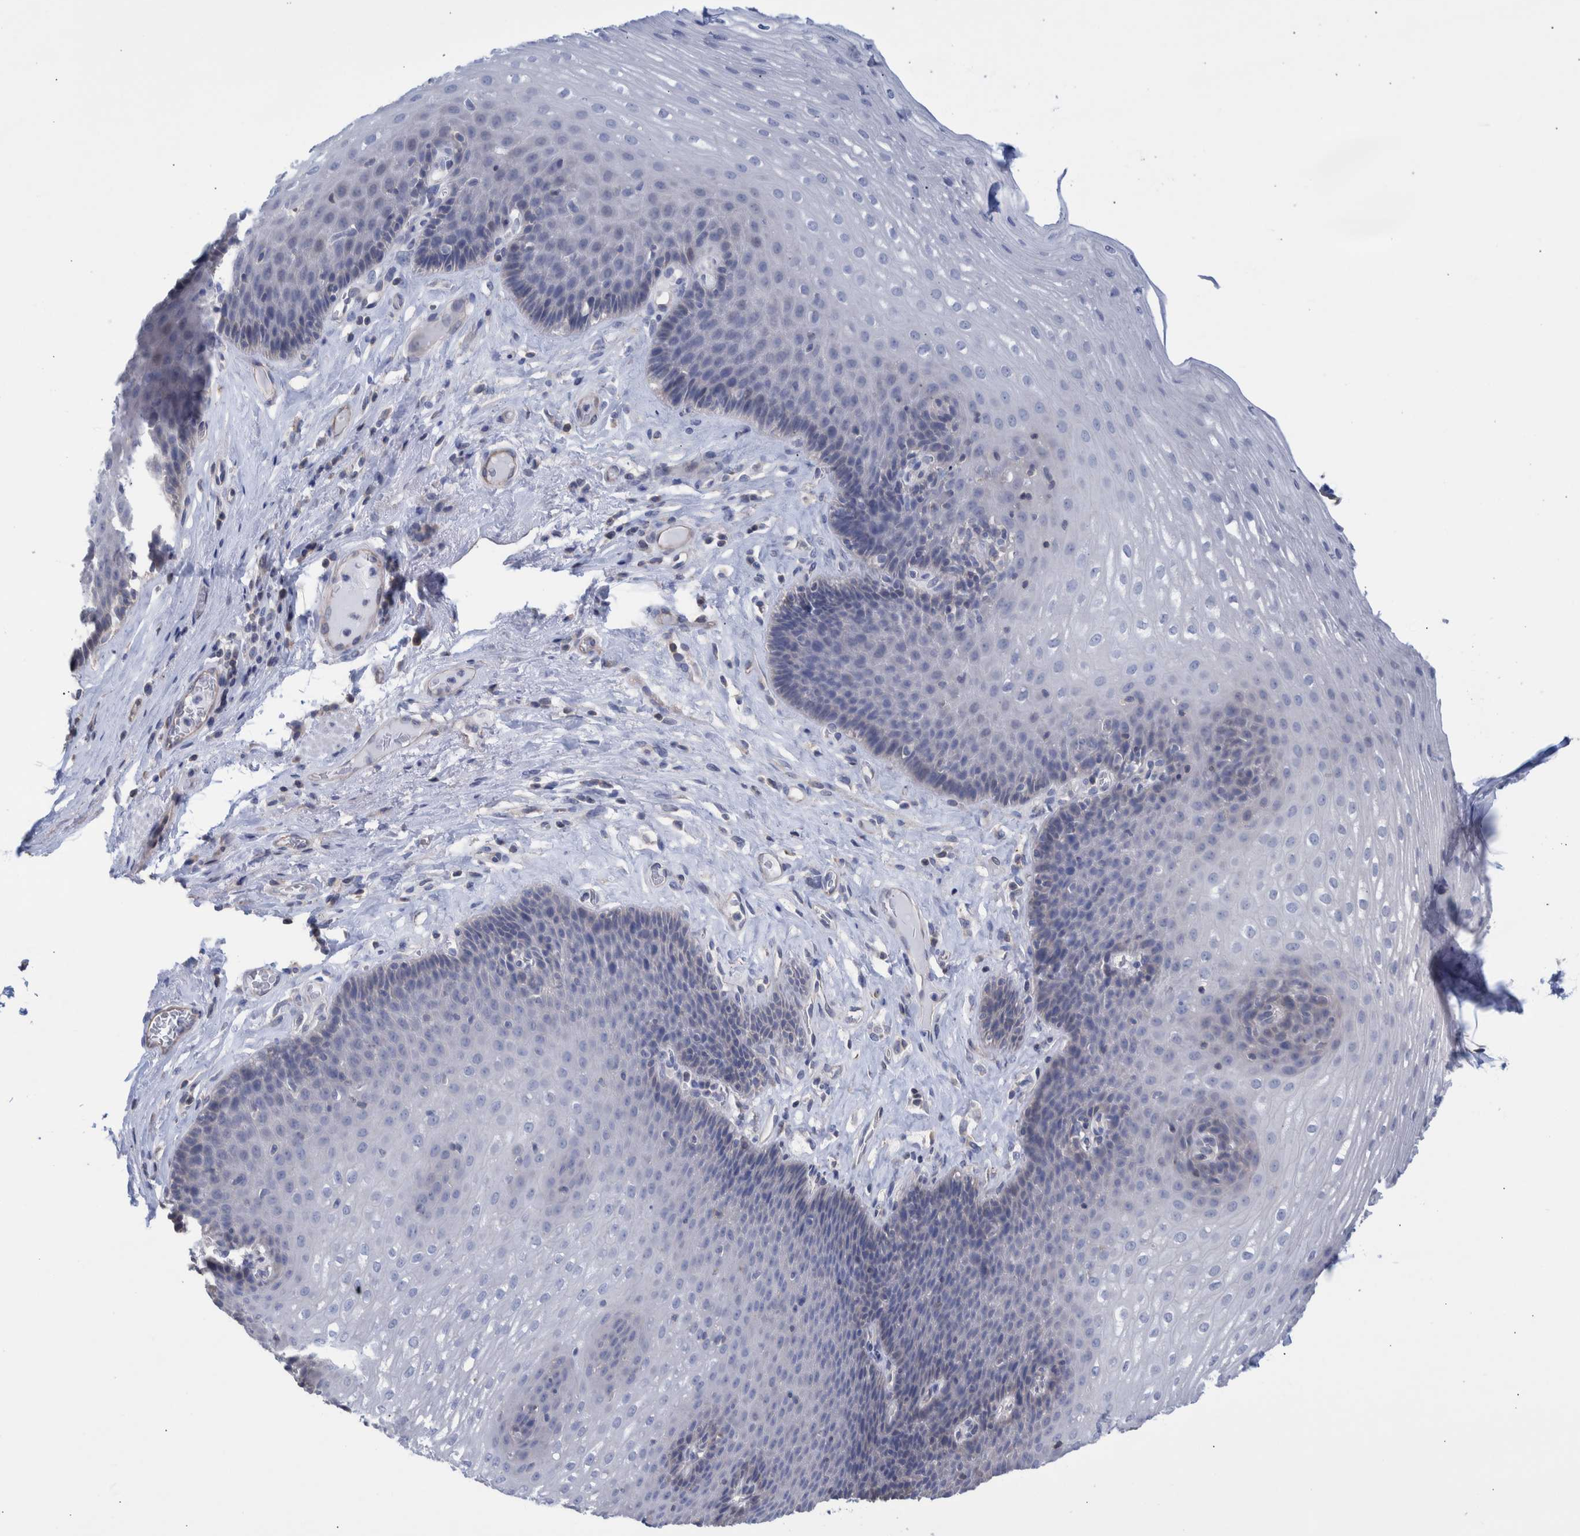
{"staining": {"intensity": "negative", "quantity": "none", "location": "none"}, "tissue": "esophagus", "cell_type": "Squamous epithelial cells", "image_type": "normal", "snomed": [{"axis": "morphology", "description": "Normal tissue, NOS"}, {"axis": "topography", "description": "Esophagus"}], "caption": "Immunohistochemical staining of normal esophagus displays no significant staining in squamous epithelial cells. The staining was performed using DAB (3,3'-diaminobenzidine) to visualize the protein expression in brown, while the nuclei were stained in blue with hematoxylin (Magnification: 20x).", "gene": "PPP3CC", "patient": {"sex": "female", "age": 66}}